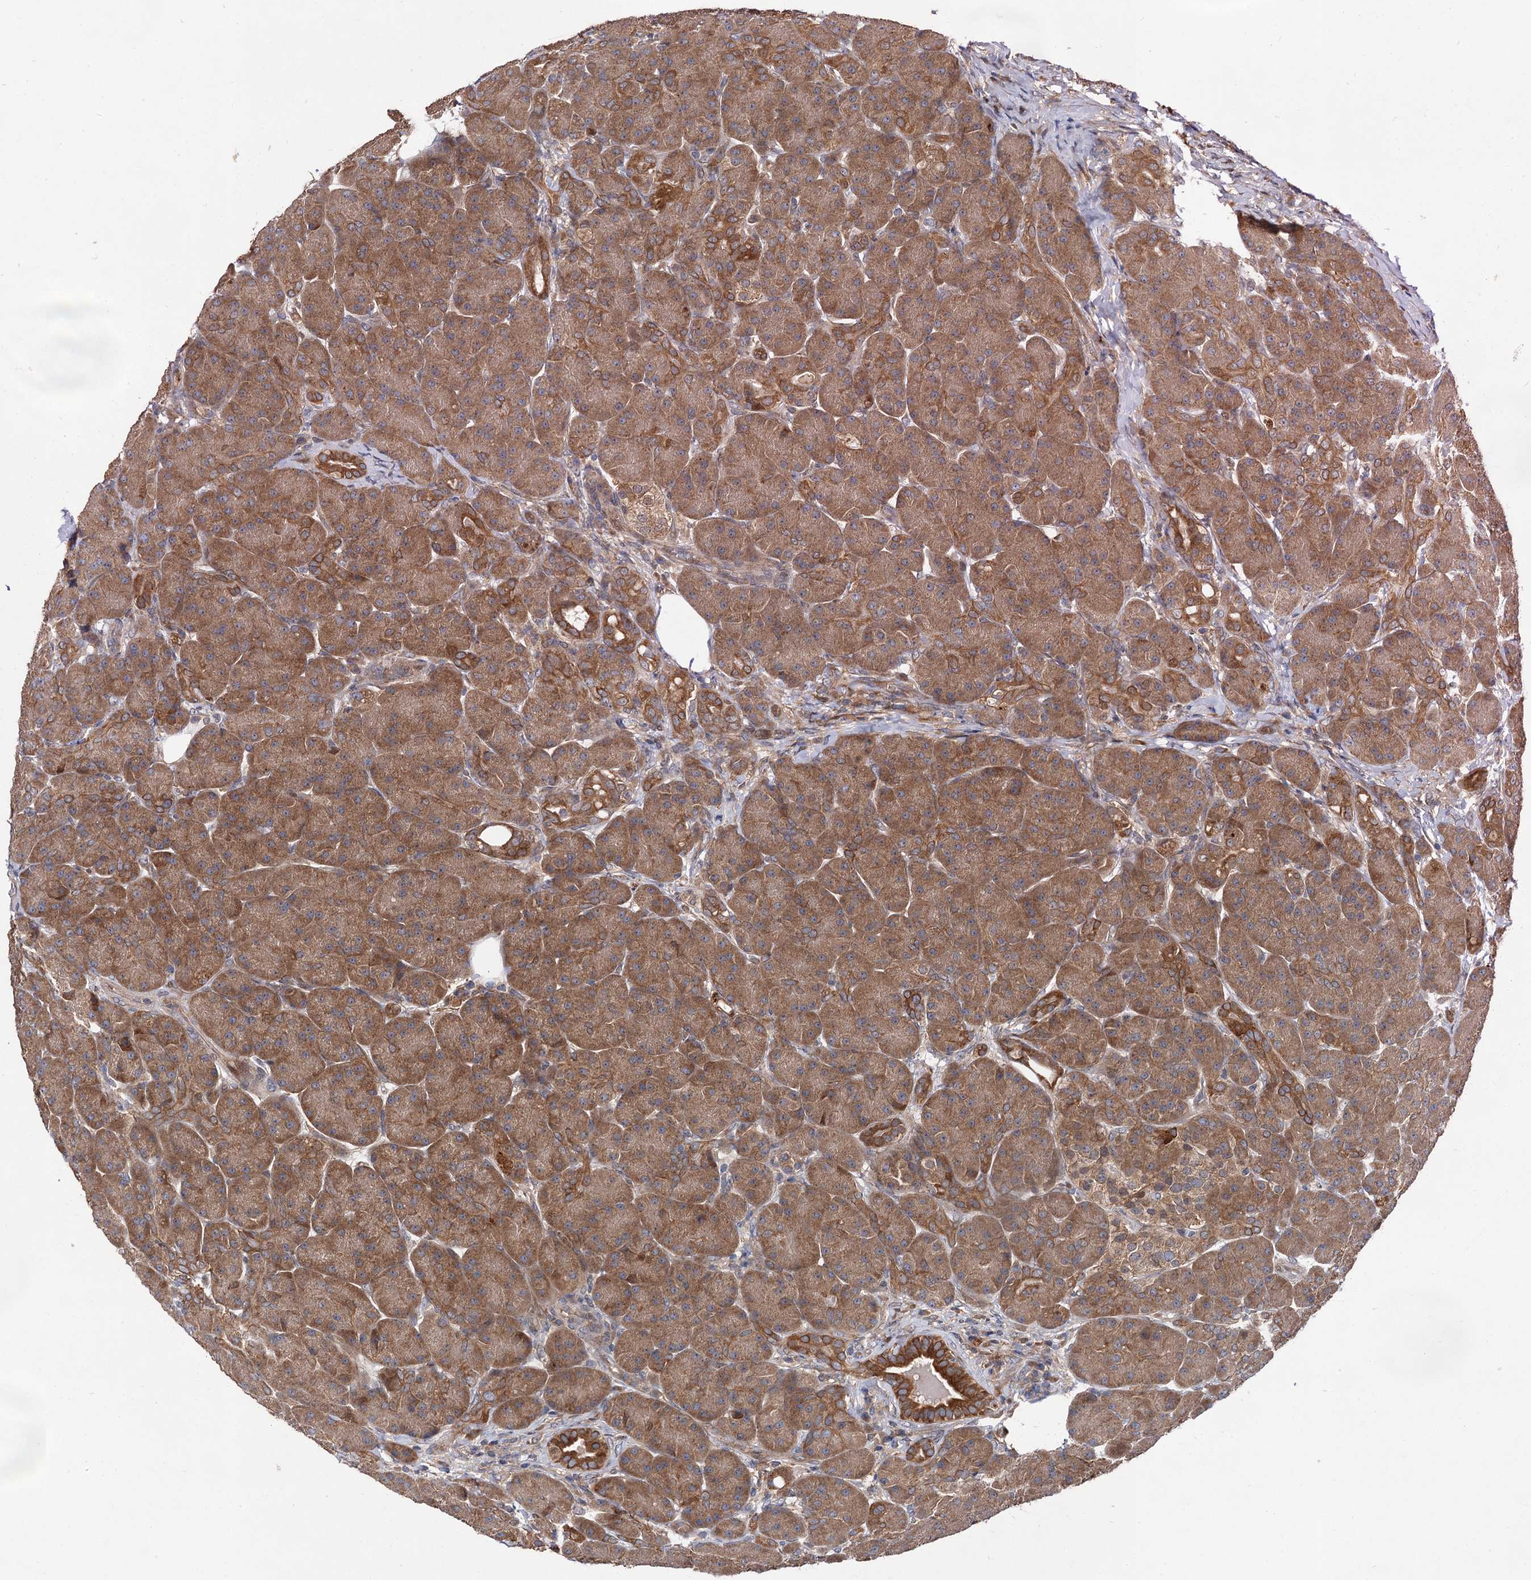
{"staining": {"intensity": "moderate", "quantity": ">75%", "location": "cytoplasmic/membranous"}, "tissue": "pancreas", "cell_type": "Exocrine glandular cells", "image_type": "normal", "snomed": [{"axis": "morphology", "description": "Normal tissue, NOS"}, {"axis": "topography", "description": "Pancreas"}], "caption": "Normal pancreas reveals moderate cytoplasmic/membranous staining in approximately >75% of exocrine glandular cells, visualized by immunohistochemistry. (brown staining indicates protein expression, while blue staining denotes nuclei).", "gene": "NAA25", "patient": {"sex": "male", "age": 63}}